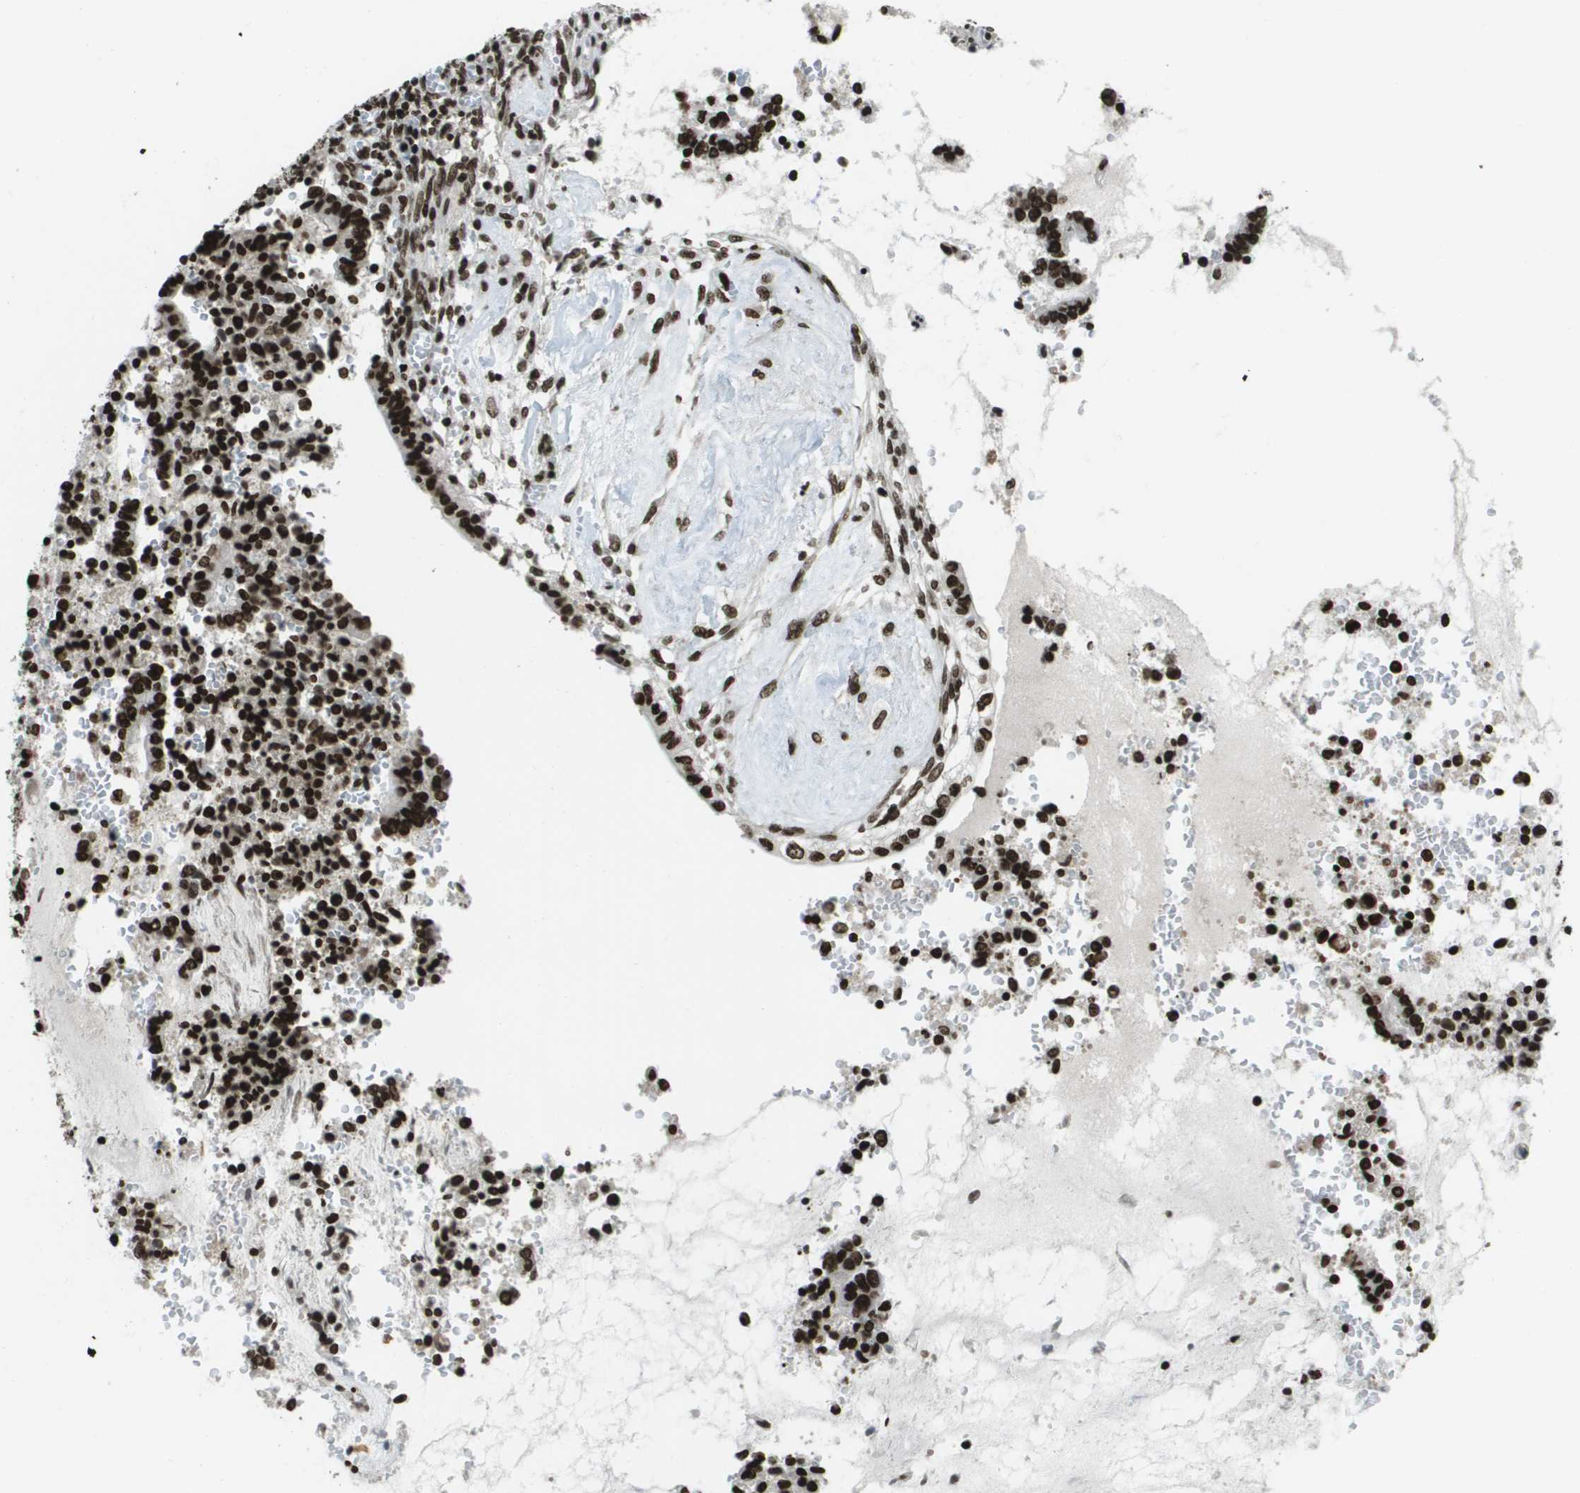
{"staining": {"intensity": "strong", "quantity": ">75%", "location": "nuclear"}, "tissue": "cervical cancer", "cell_type": "Tumor cells", "image_type": "cancer", "snomed": [{"axis": "morphology", "description": "Adenocarcinoma, NOS"}, {"axis": "topography", "description": "Cervix"}], "caption": "Immunohistochemical staining of cervical cancer shows strong nuclear protein staining in approximately >75% of tumor cells.", "gene": "GLYR1", "patient": {"sex": "female", "age": 44}}